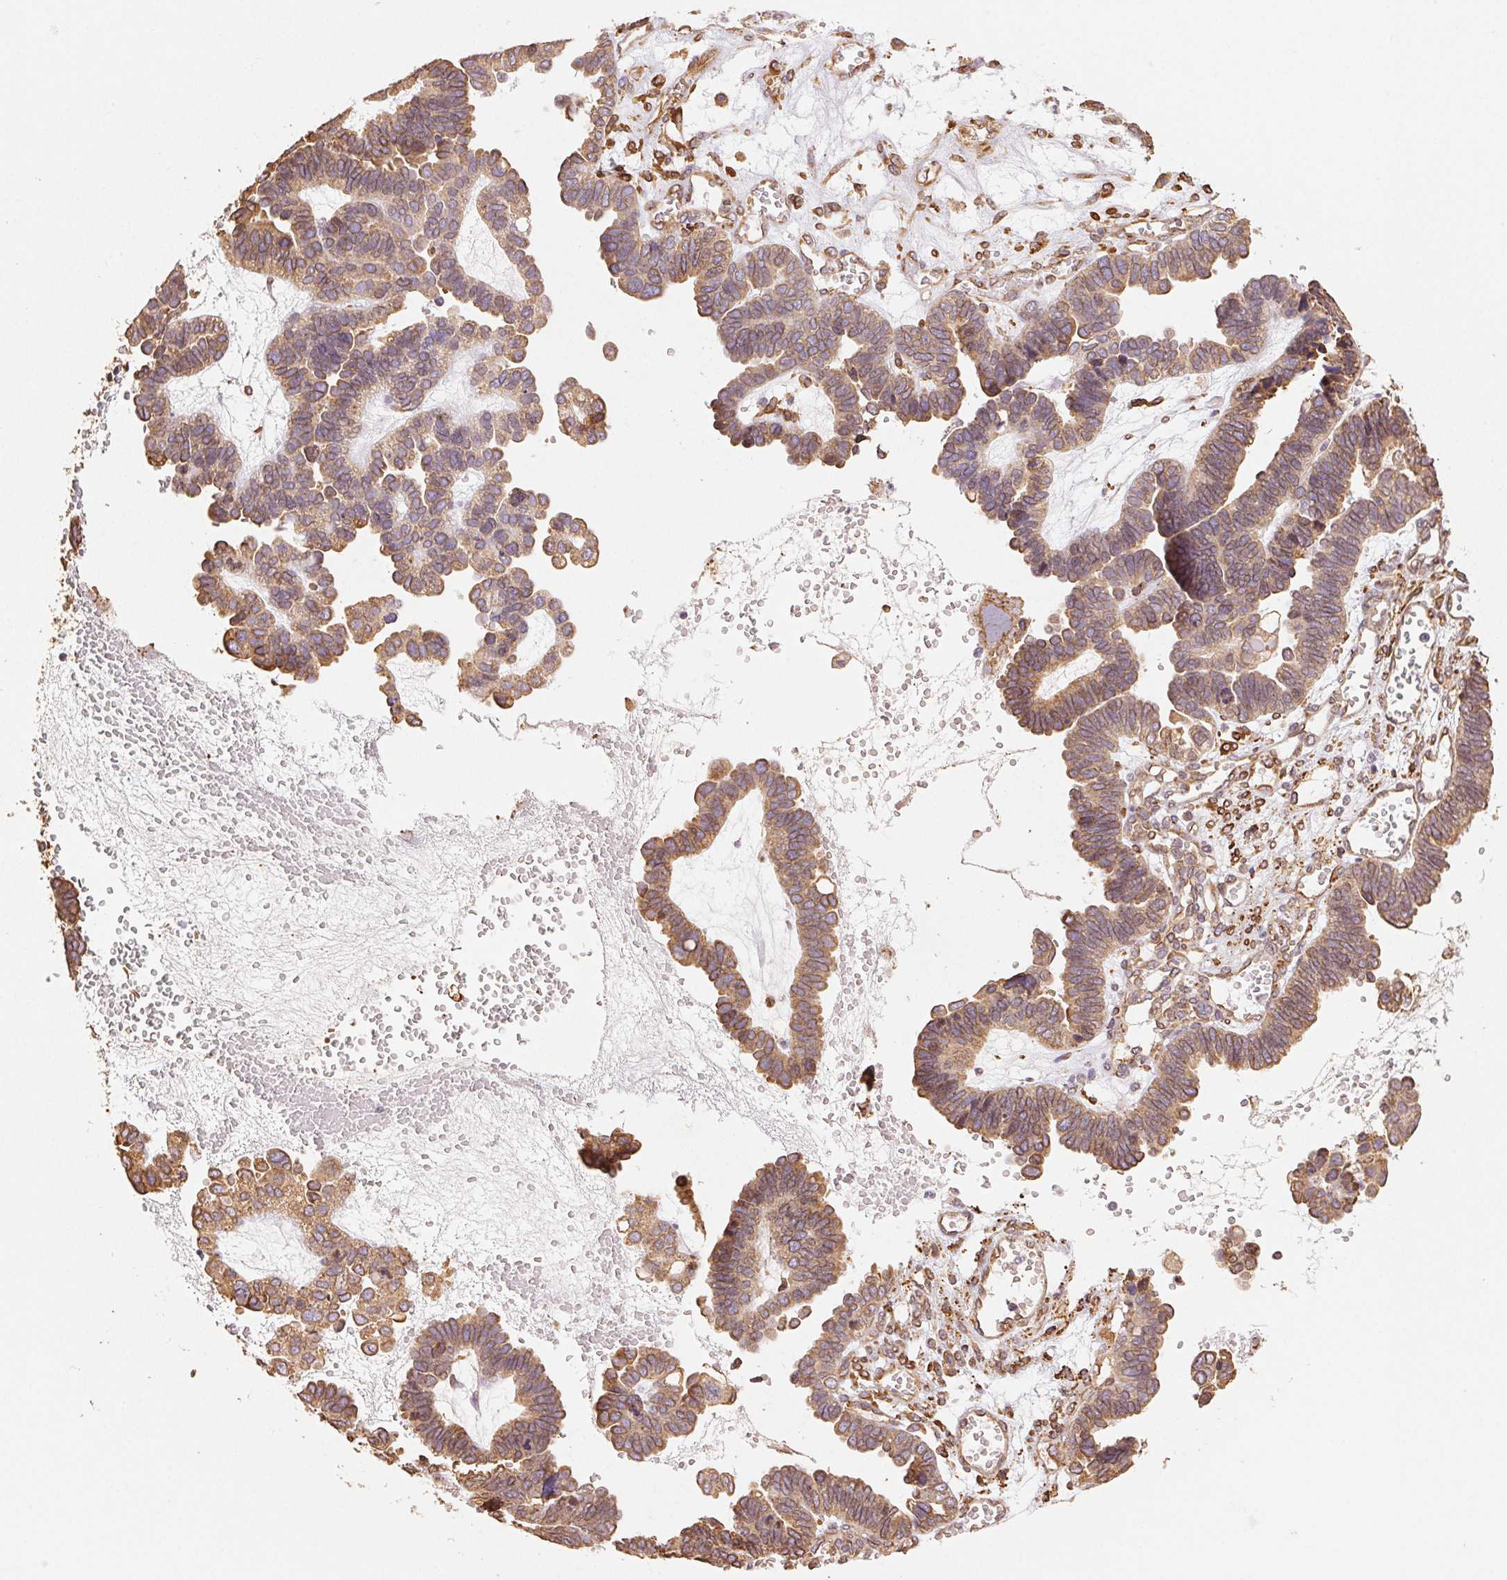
{"staining": {"intensity": "moderate", "quantity": ">75%", "location": "cytoplasmic/membranous"}, "tissue": "ovarian cancer", "cell_type": "Tumor cells", "image_type": "cancer", "snomed": [{"axis": "morphology", "description": "Cystadenocarcinoma, serous, NOS"}, {"axis": "topography", "description": "Ovary"}], "caption": "A photomicrograph of ovarian cancer stained for a protein exhibits moderate cytoplasmic/membranous brown staining in tumor cells.", "gene": "RCN3", "patient": {"sex": "female", "age": 51}}